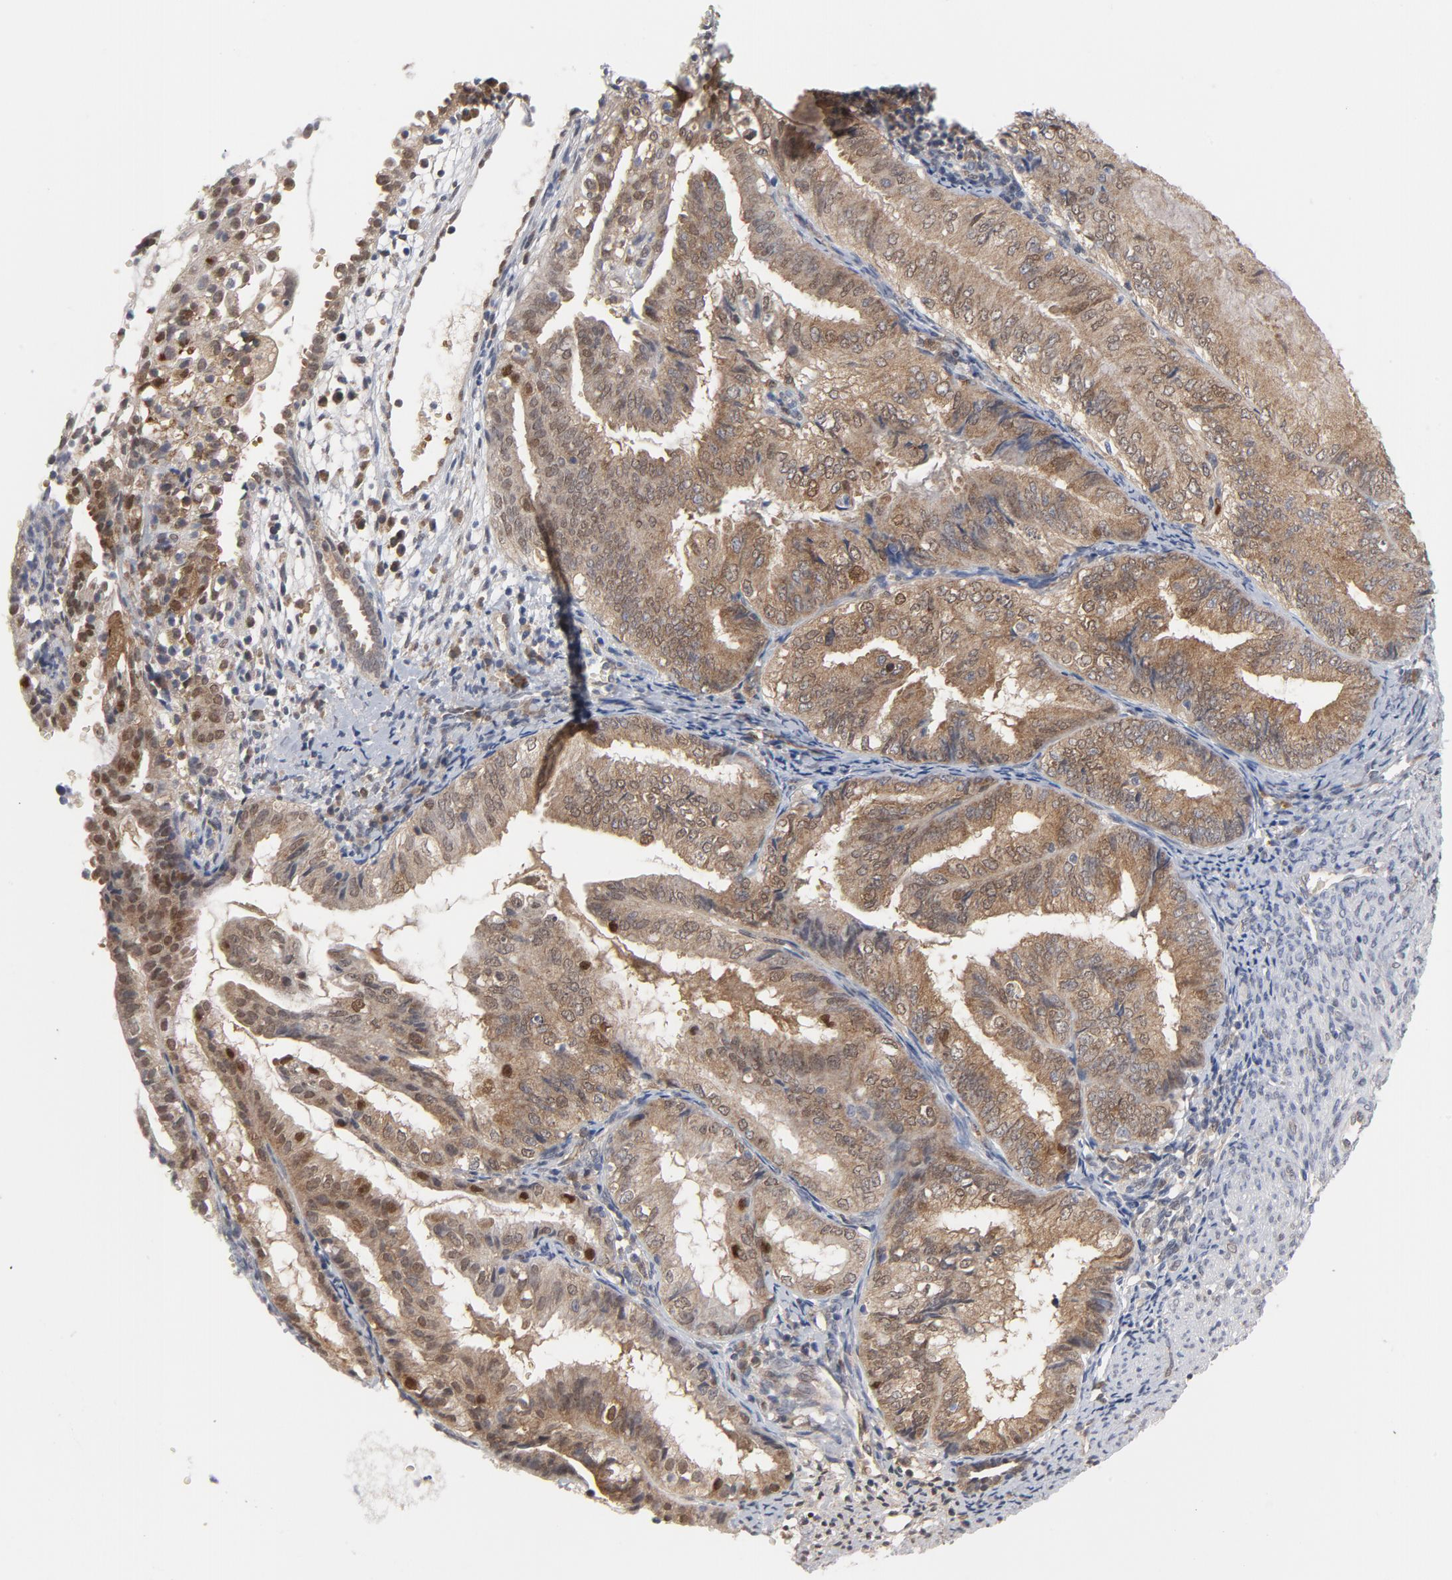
{"staining": {"intensity": "moderate", "quantity": ">75%", "location": "cytoplasmic/membranous,nuclear"}, "tissue": "endometrial cancer", "cell_type": "Tumor cells", "image_type": "cancer", "snomed": [{"axis": "morphology", "description": "Adenocarcinoma, NOS"}, {"axis": "topography", "description": "Endometrium"}], "caption": "Immunohistochemical staining of adenocarcinoma (endometrial) displays medium levels of moderate cytoplasmic/membranous and nuclear protein expression in approximately >75% of tumor cells.", "gene": "PRDX1", "patient": {"sex": "female", "age": 66}}